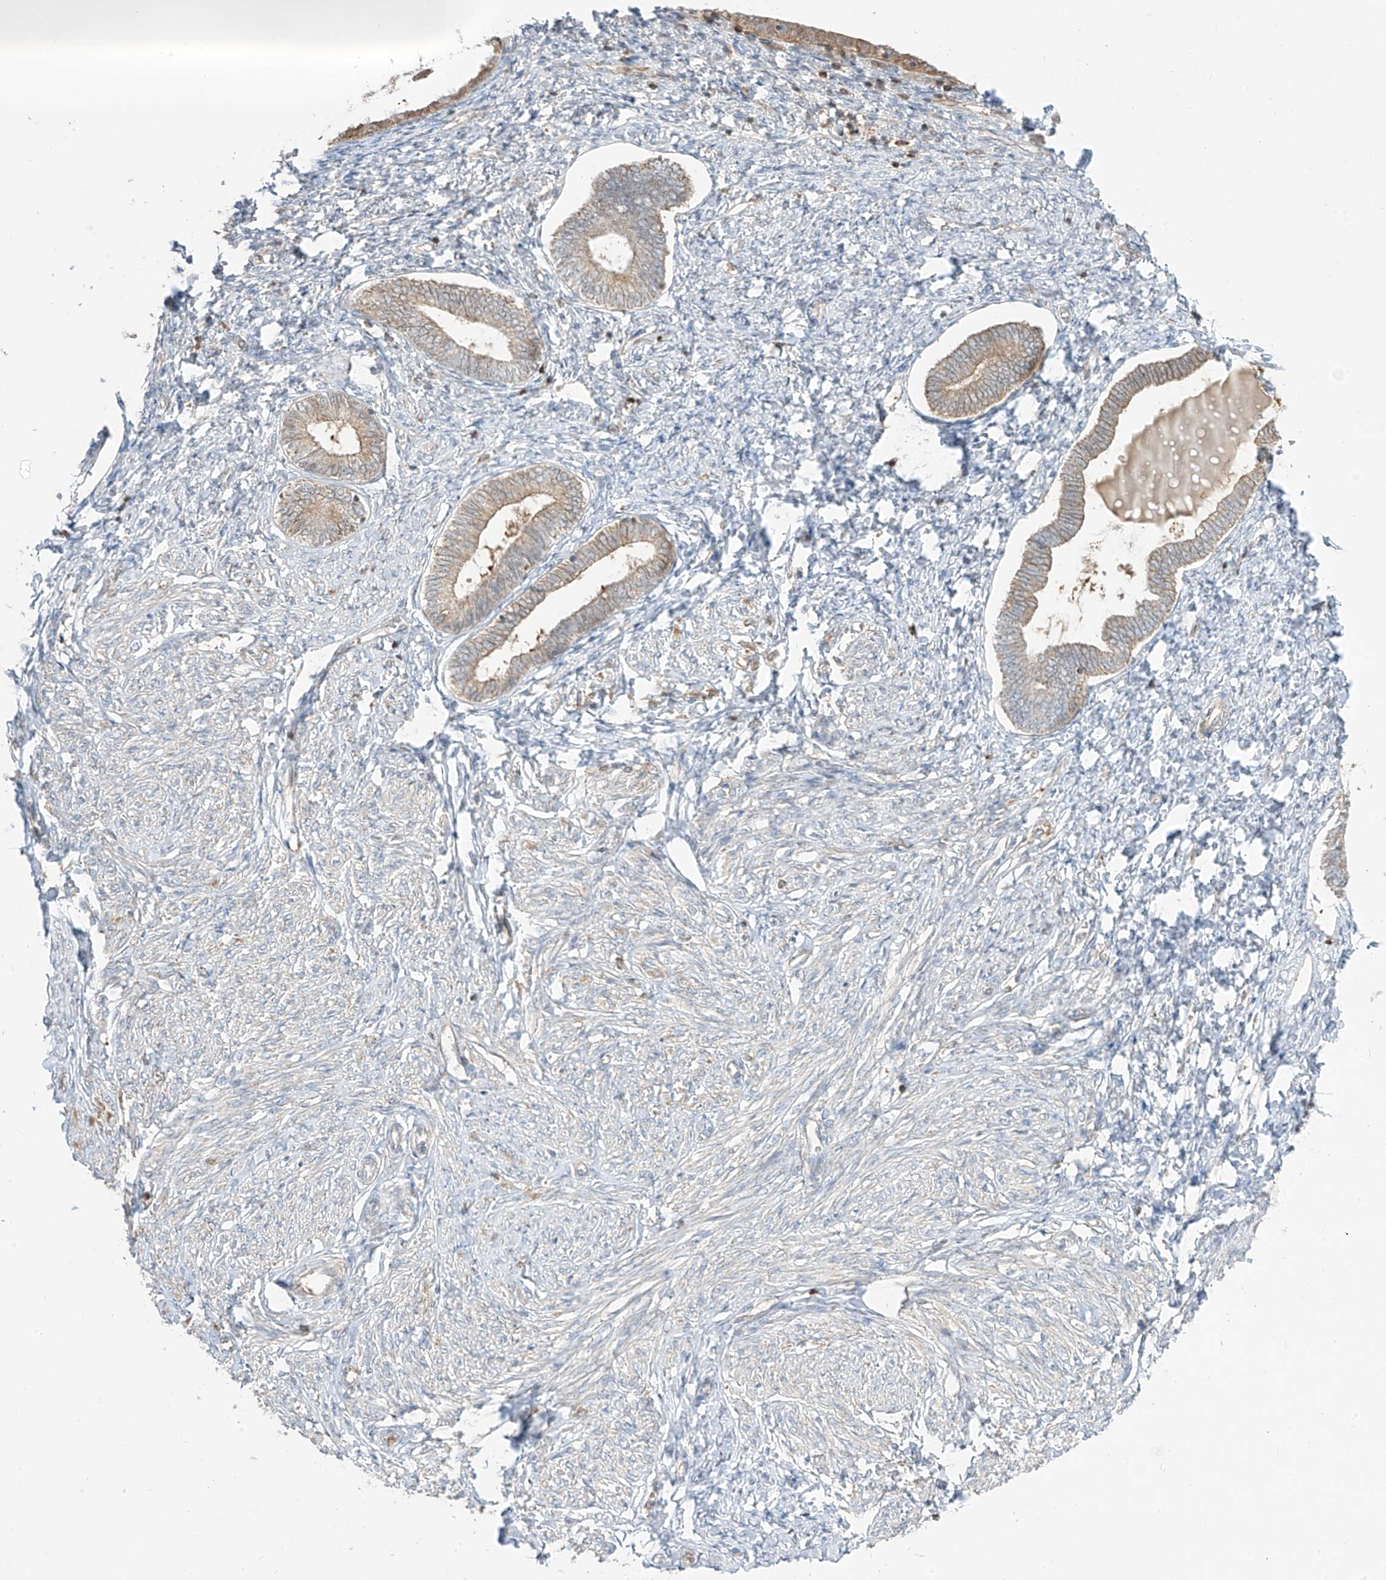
{"staining": {"intensity": "weak", "quantity": "<25%", "location": "cytoplasmic/membranous"}, "tissue": "endometrium", "cell_type": "Cells in endometrial stroma", "image_type": "normal", "snomed": [{"axis": "morphology", "description": "Normal tissue, NOS"}, {"axis": "topography", "description": "Endometrium"}], "caption": "This is a histopathology image of immunohistochemistry staining of benign endometrium, which shows no staining in cells in endometrial stroma.", "gene": "ETHE1", "patient": {"sex": "female", "age": 72}}